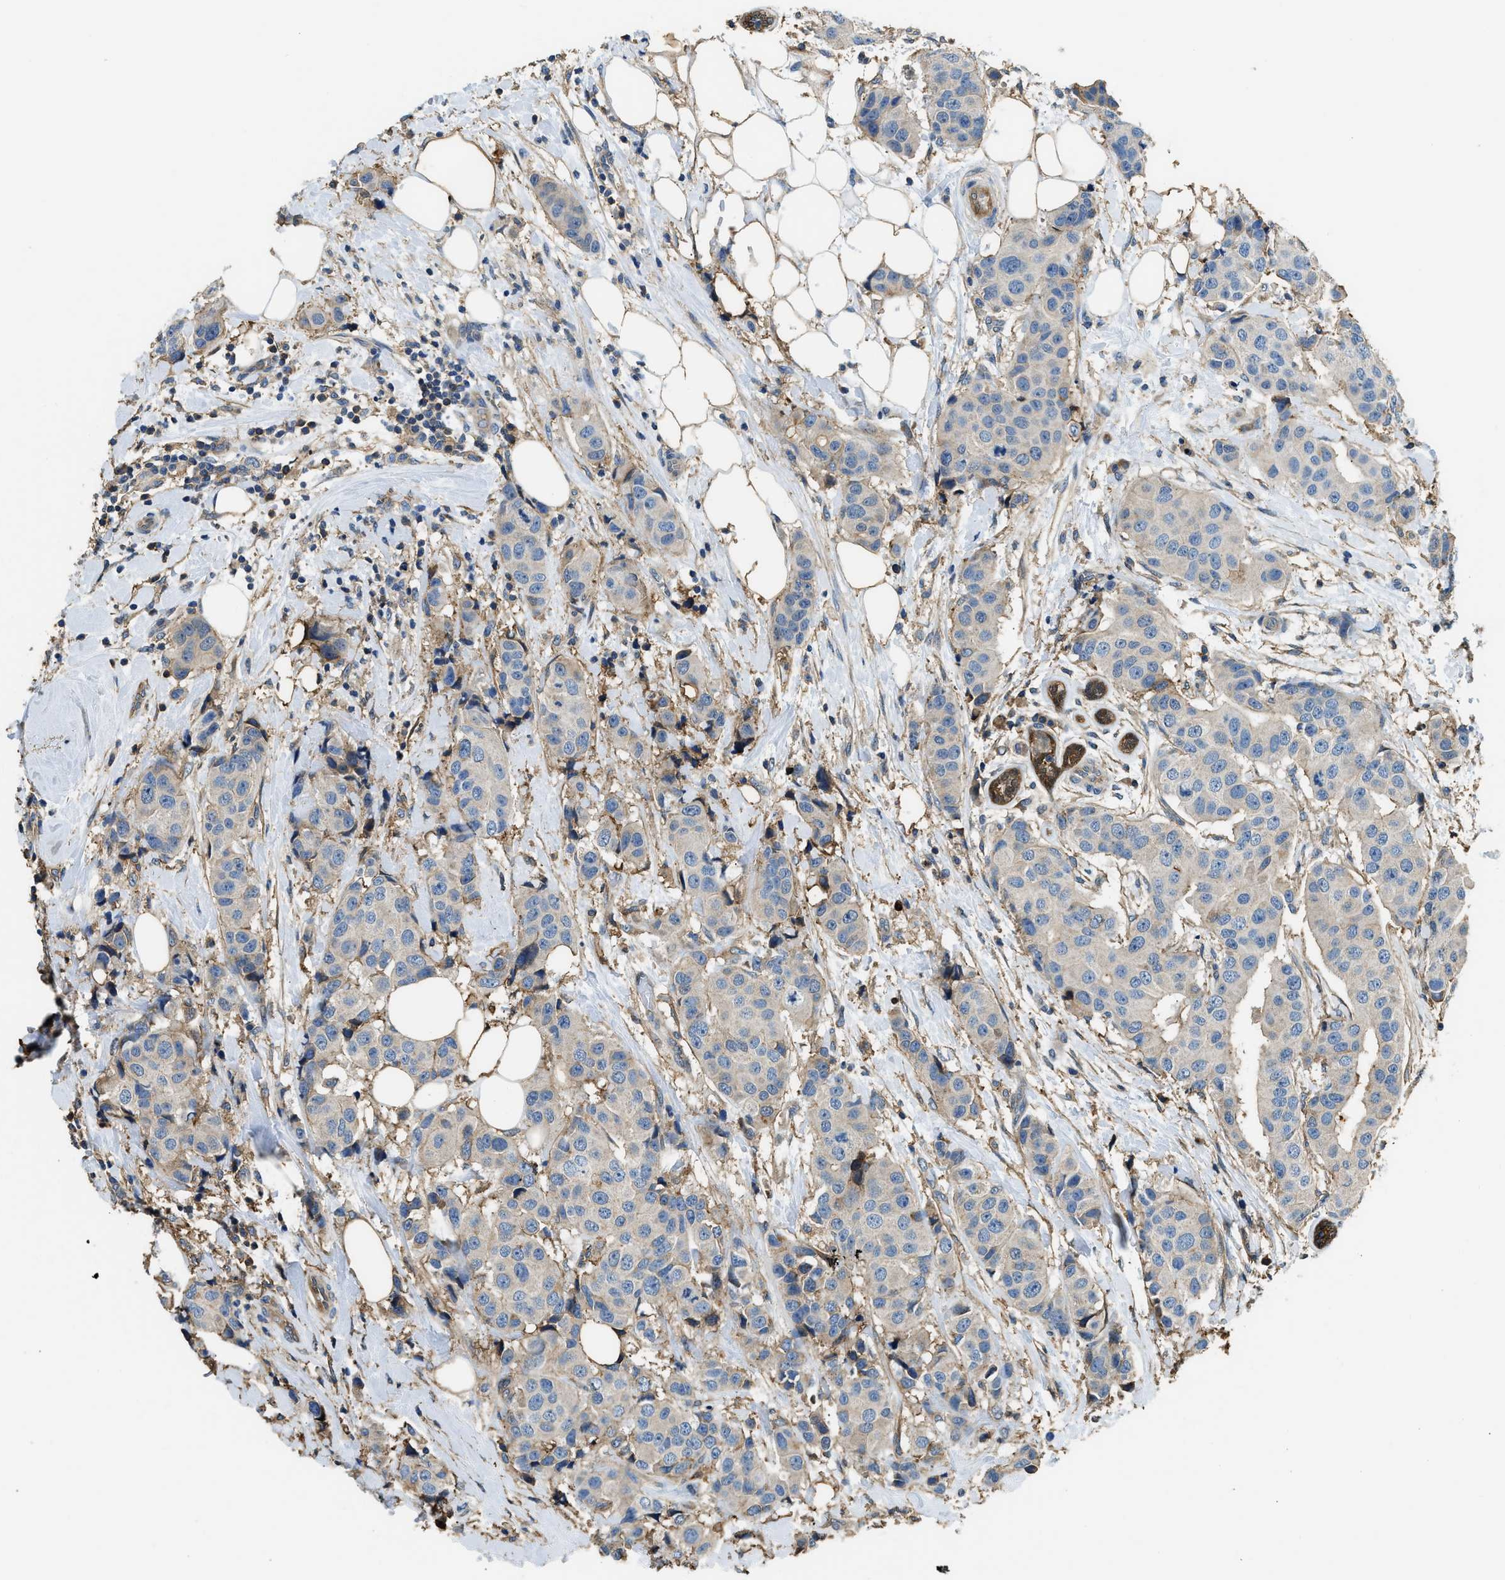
{"staining": {"intensity": "weak", "quantity": "<25%", "location": "cytoplasmic/membranous"}, "tissue": "breast cancer", "cell_type": "Tumor cells", "image_type": "cancer", "snomed": [{"axis": "morphology", "description": "Normal tissue, NOS"}, {"axis": "morphology", "description": "Duct carcinoma"}, {"axis": "topography", "description": "Breast"}], "caption": "There is no significant expression in tumor cells of intraductal carcinoma (breast).", "gene": "ANXA3", "patient": {"sex": "female", "age": 39}}